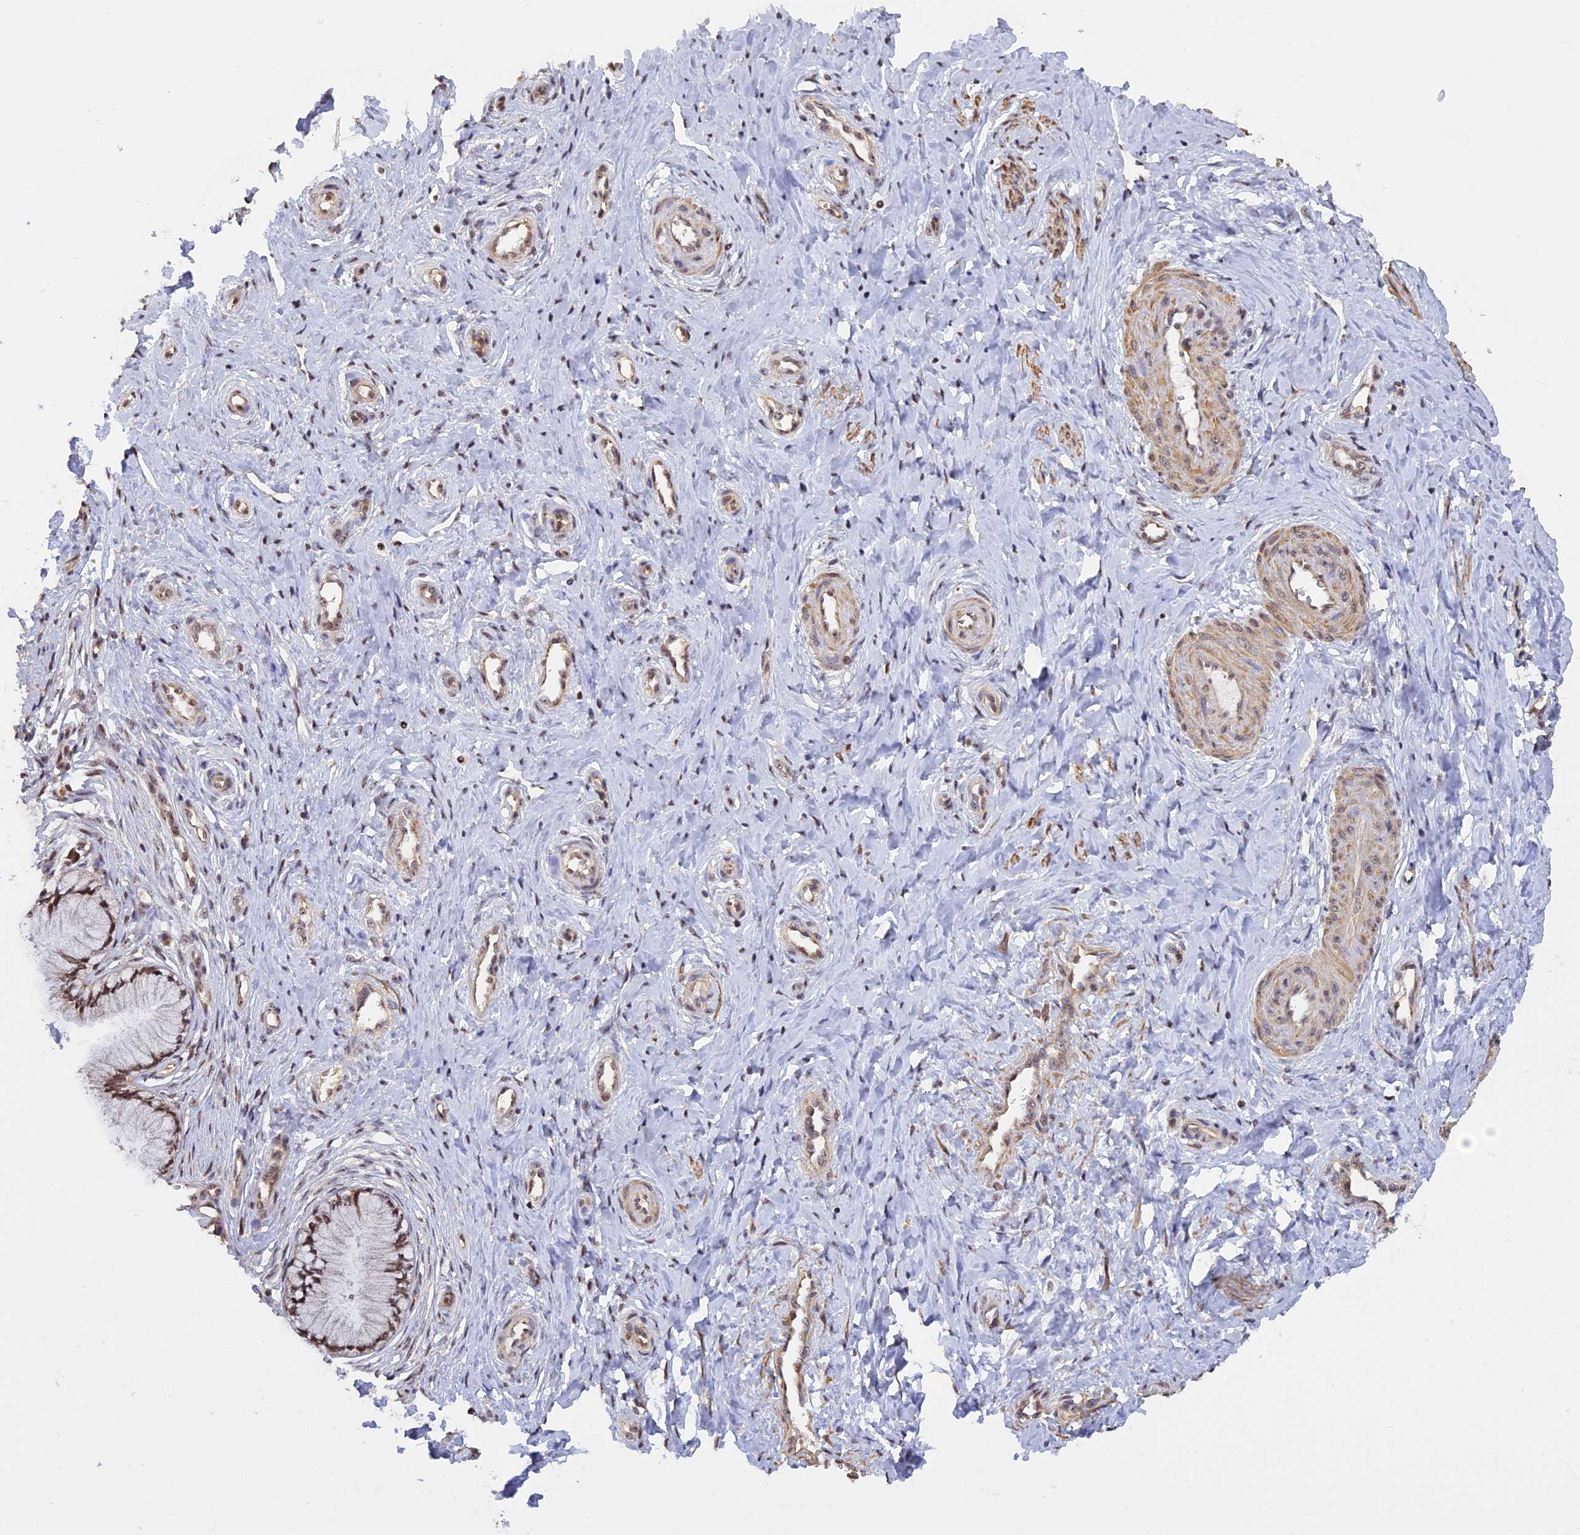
{"staining": {"intensity": "weak", "quantity": ">75%", "location": "nuclear"}, "tissue": "cervix", "cell_type": "Glandular cells", "image_type": "normal", "snomed": [{"axis": "morphology", "description": "Normal tissue, NOS"}, {"axis": "topography", "description": "Cervix"}], "caption": "Cervix stained with a protein marker displays weak staining in glandular cells.", "gene": "MGA", "patient": {"sex": "female", "age": 36}}